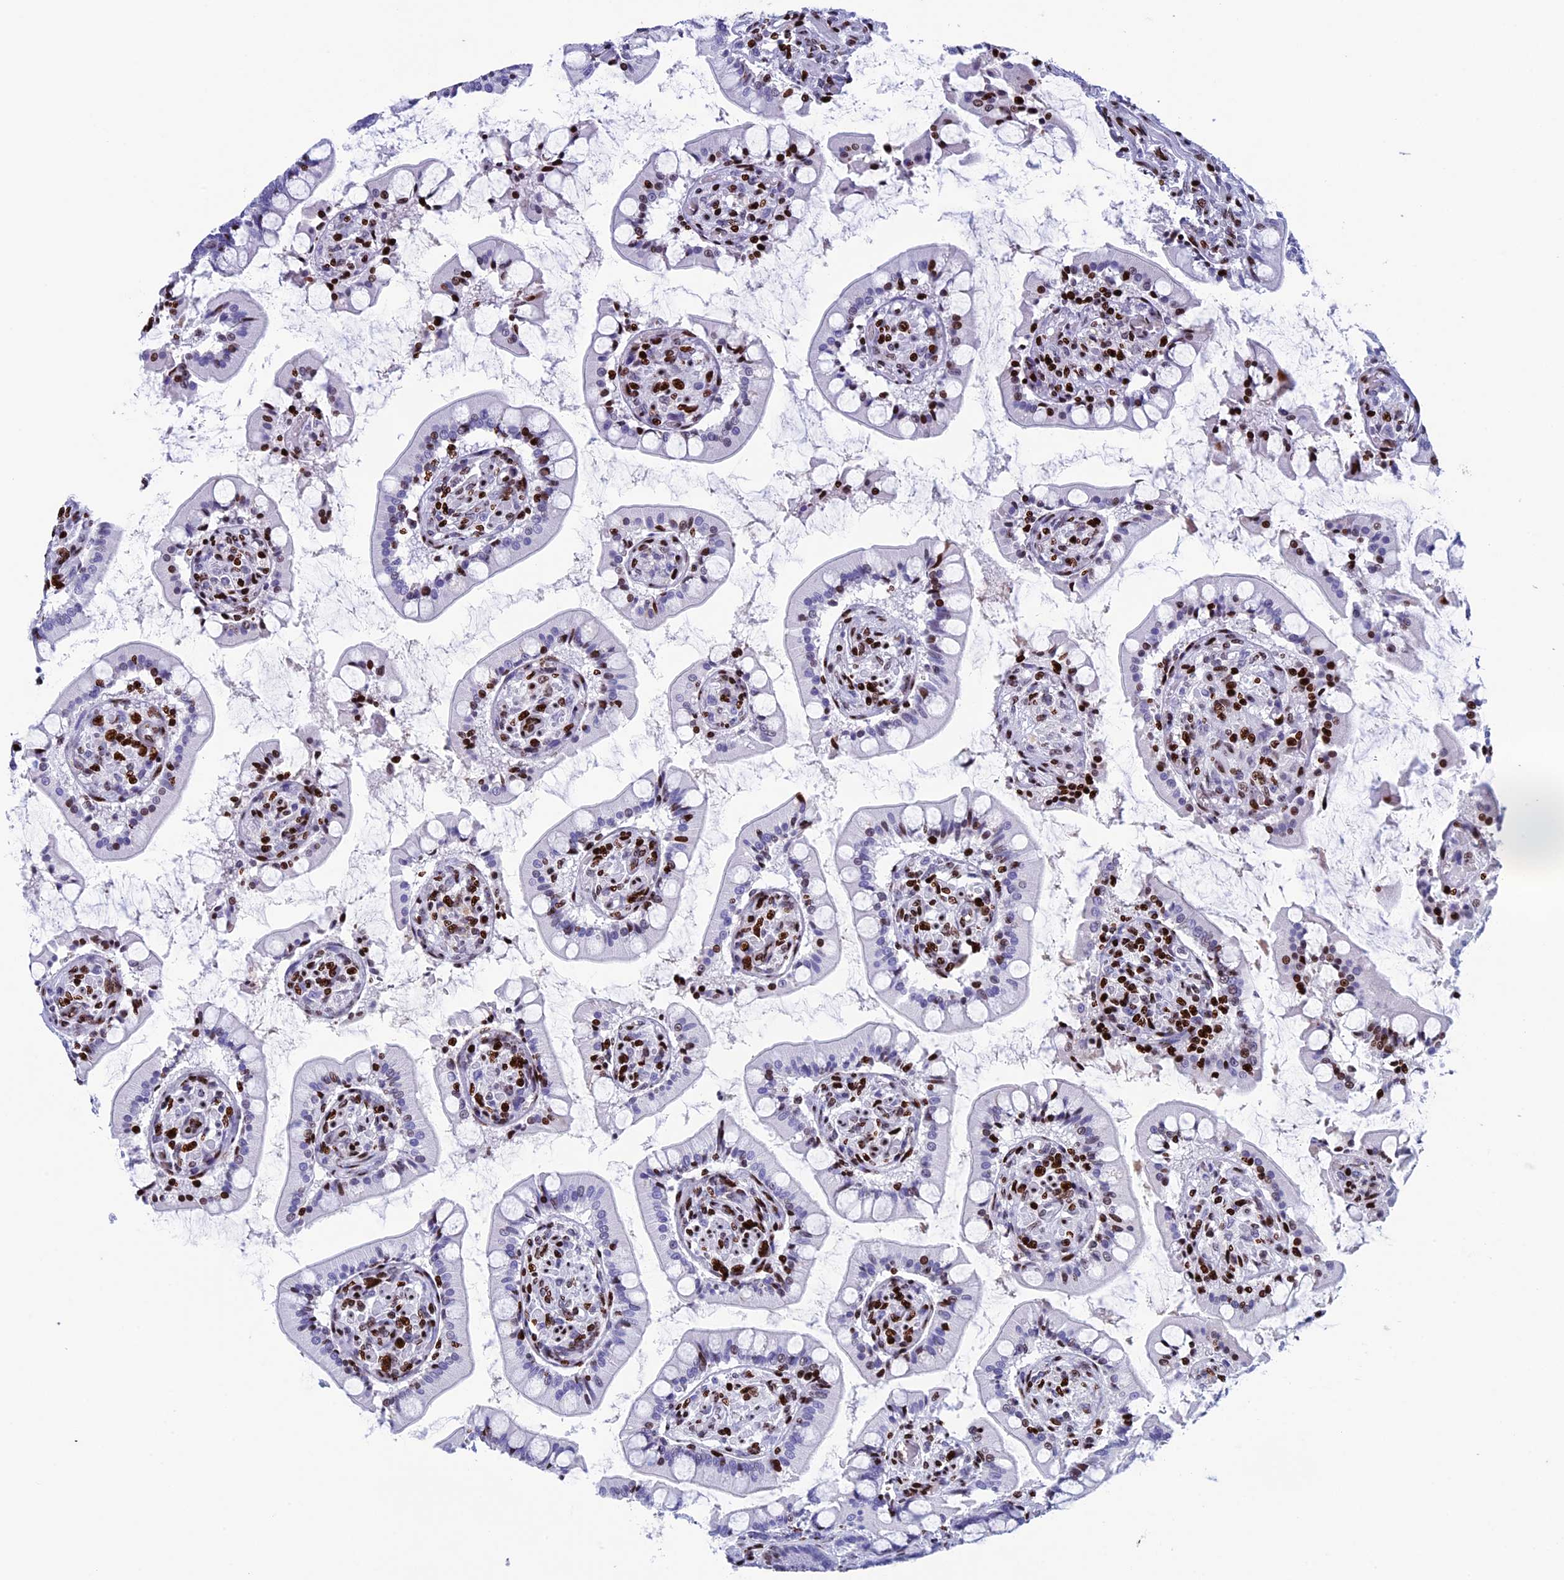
{"staining": {"intensity": "strong", "quantity": "<25%", "location": "nuclear"}, "tissue": "small intestine", "cell_type": "Glandular cells", "image_type": "normal", "snomed": [{"axis": "morphology", "description": "Normal tissue, NOS"}, {"axis": "topography", "description": "Small intestine"}], "caption": "Normal small intestine was stained to show a protein in brown. There is medium levels of strong nuclear staining in about <25% of glandular cells.", "gene": "BTBD3", "patient": {"sex": "male", "age": 52}}